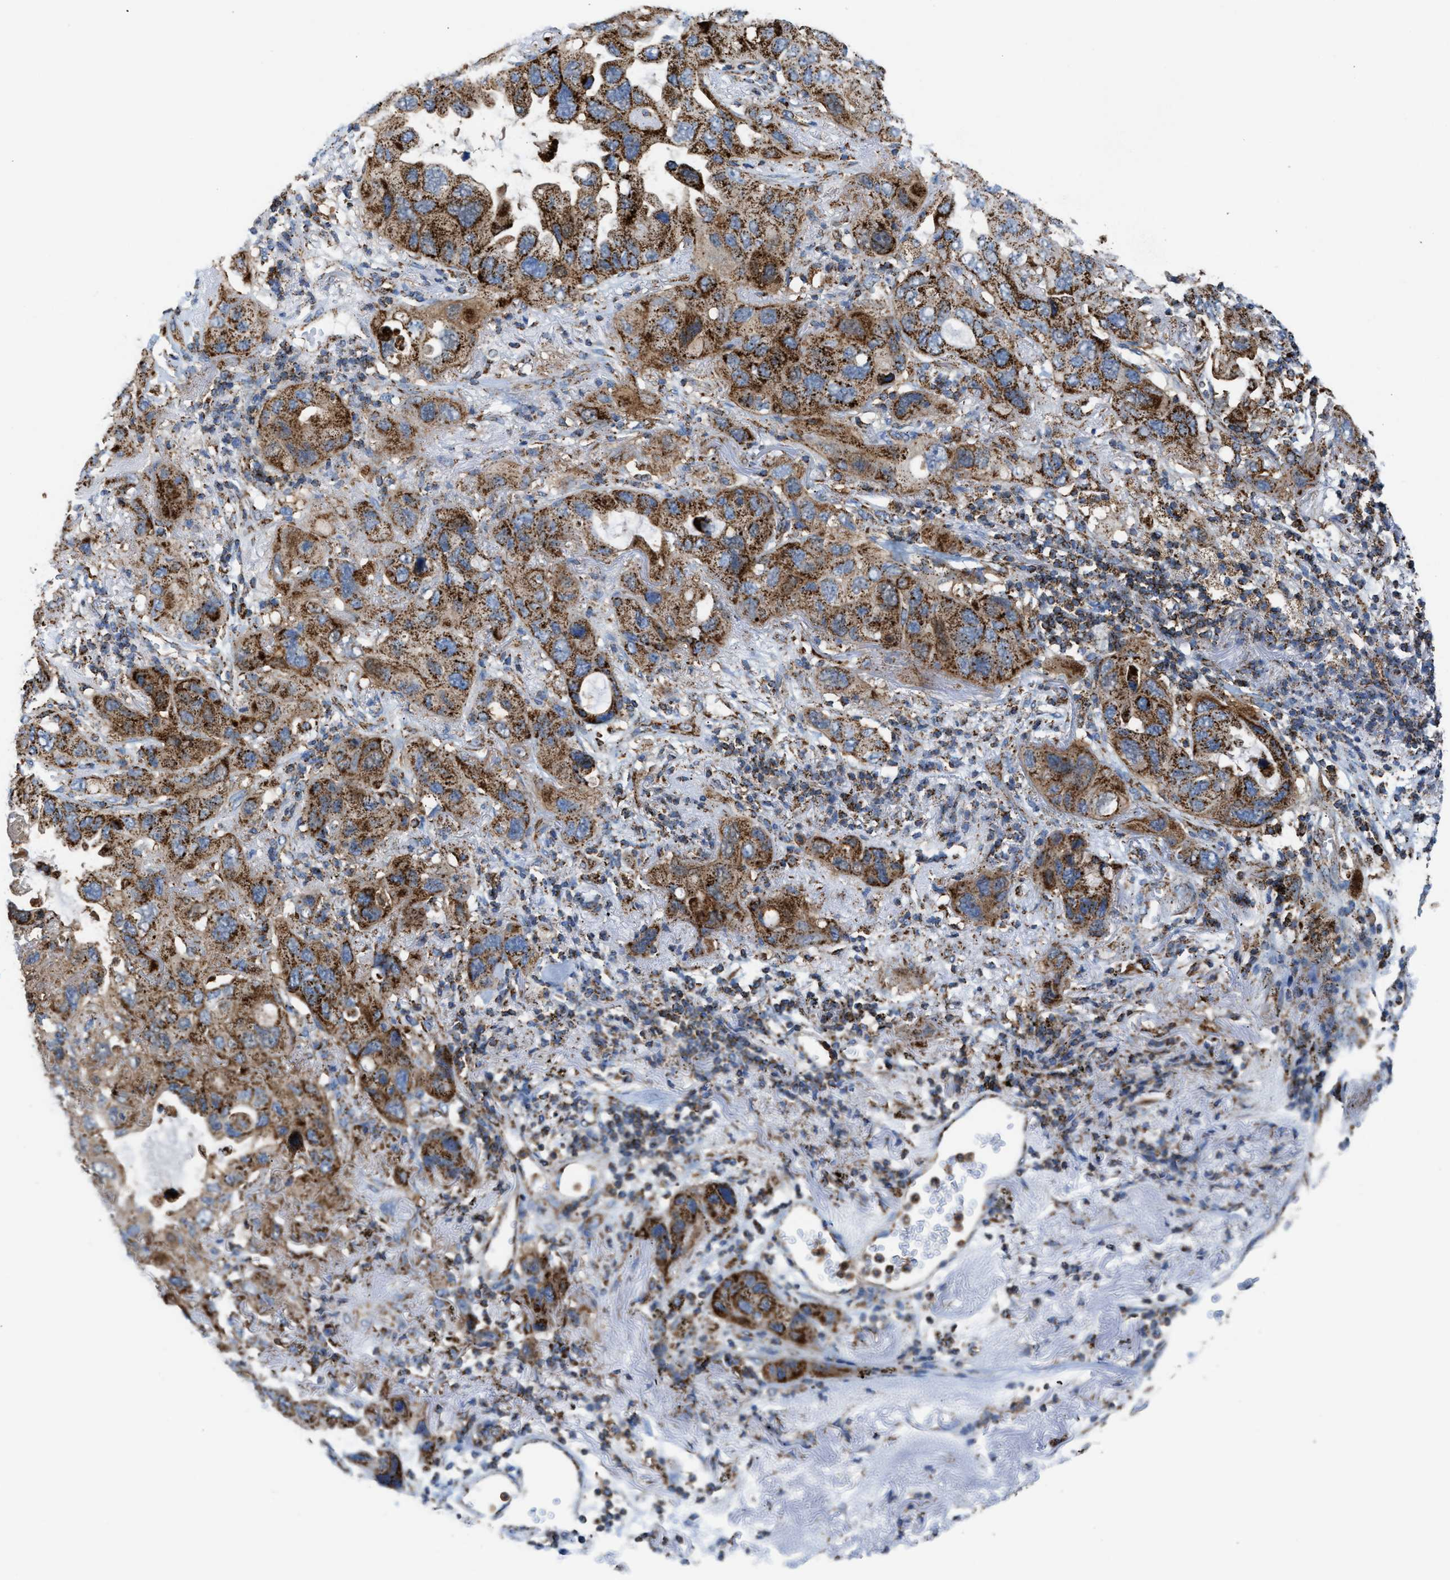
{"staining": {"intensity": "moderate", "quantity": ">75%", "location": "cytoplasmic/membranous"}, "tissue": "lung cancer", "cell_type": "Tumor cells", "image_type": "cancer", "snomed": [{"axis": "morphology", "description": "Squamous cell carcinoma, NOS"}, {"axis": "topography", "description": "Lung"}], "caption": "High-power microscopy captured an immunohistochemistry image of lung squamous cell carcinoma, revealing moderate cytoplasmic/membranous positivity in about >75% of tumor cells. The protein is stained brown, and the nuclei are stained in blue (DAB IHC with brightfield microscopy, high magnification).", "gene": "ECHS1", "patient": {"sex": "female", "age": 73}}